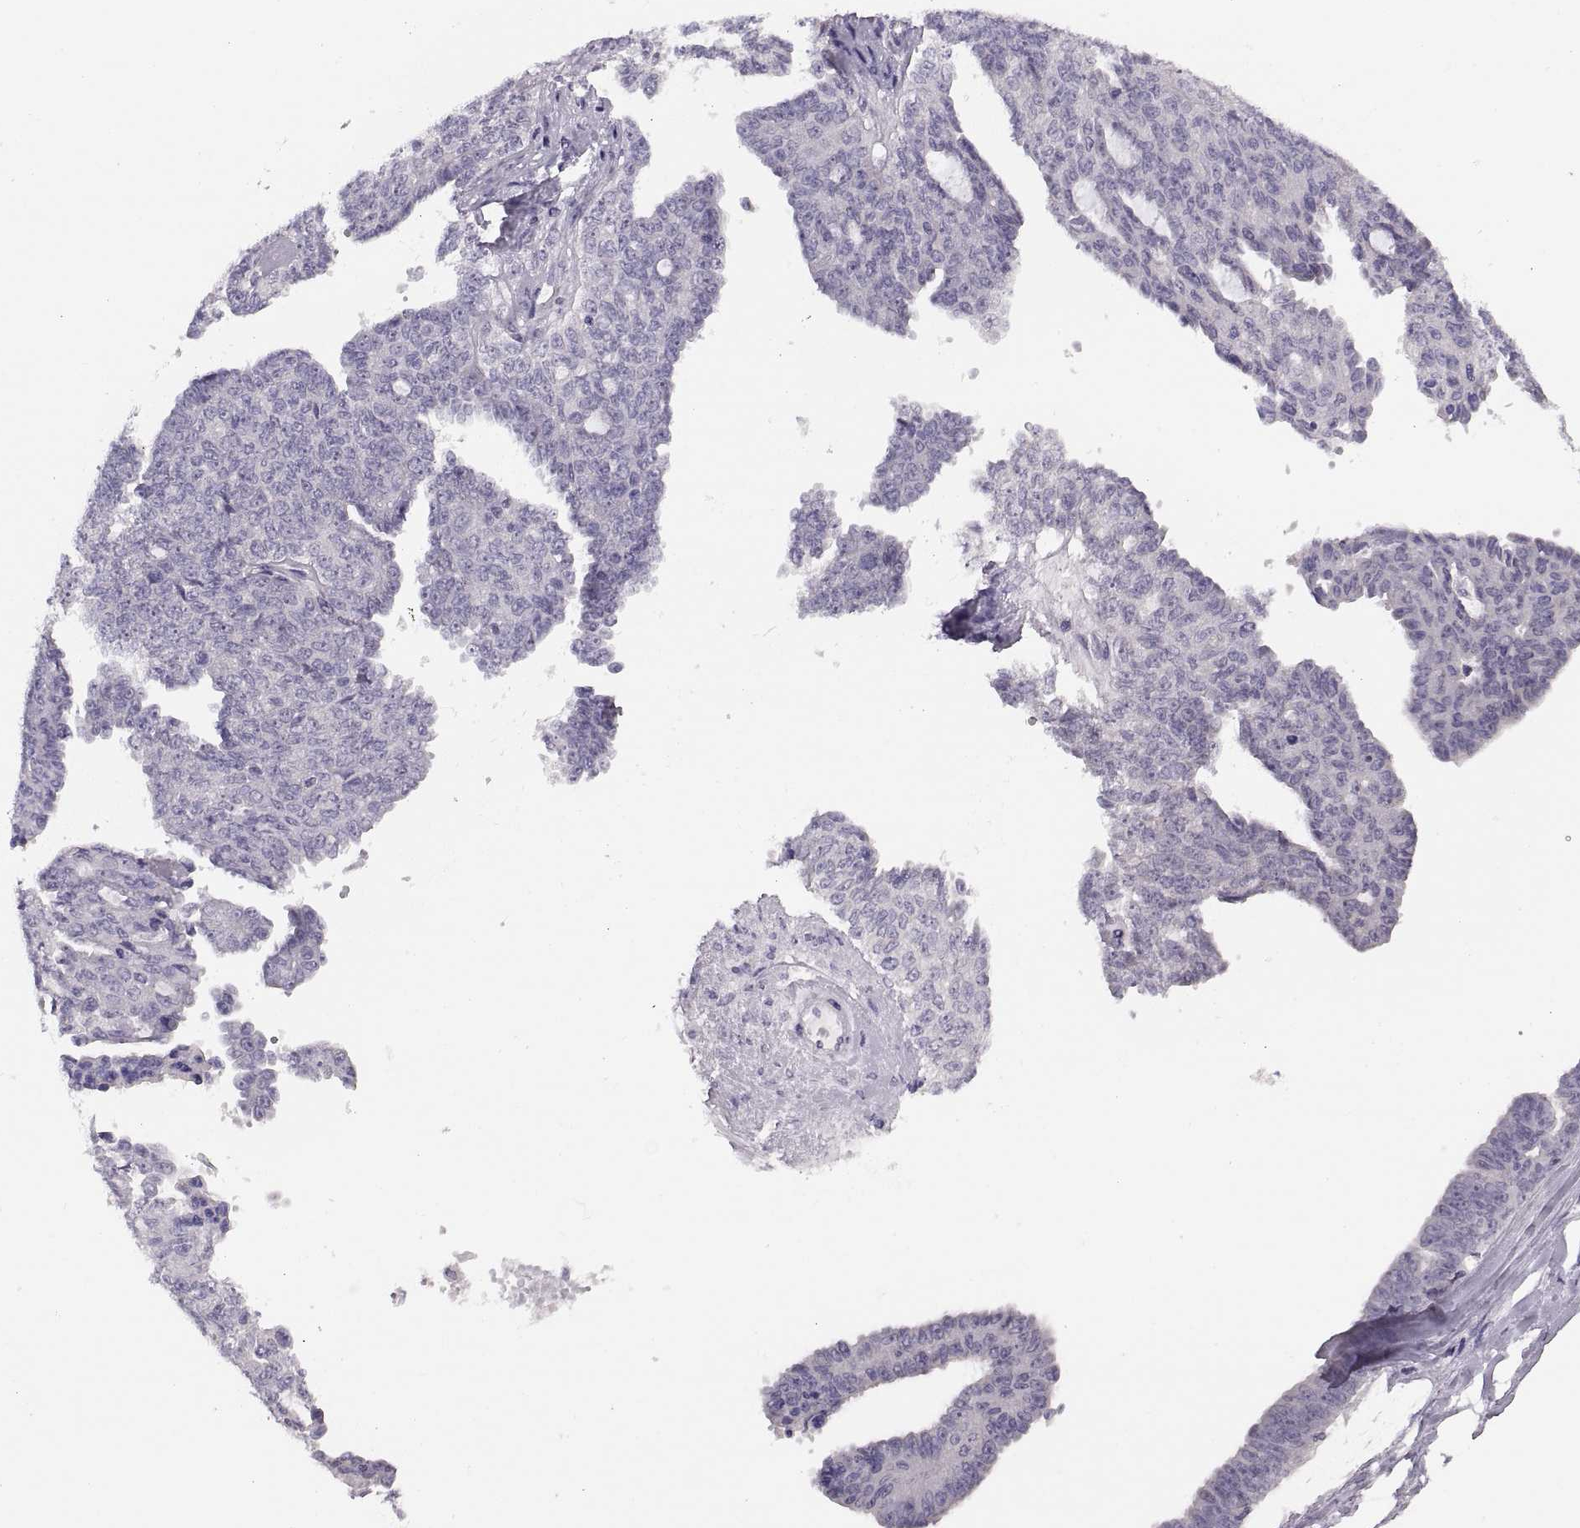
{"staining": {"intensity": "negative", "quantity": "none", "location": "none"}, "tissue": "ovarian cancer", "cell_type": "Tumor cells", "image_type": "cancer", "snomed": [{"axis": "morphology", "description": "Cystadenocarcinoma, serous, NOS"}, {"axis": "topography", "description": "Ovary"}], "caption": "IHC image of neoplastic tissue: human ovarian serous cystadenocarcinoma stained with DAB shows no significant protein positivity in tumor cells.", "gene": "ADH6", "patient": {"sex": "female", "age": 71}}